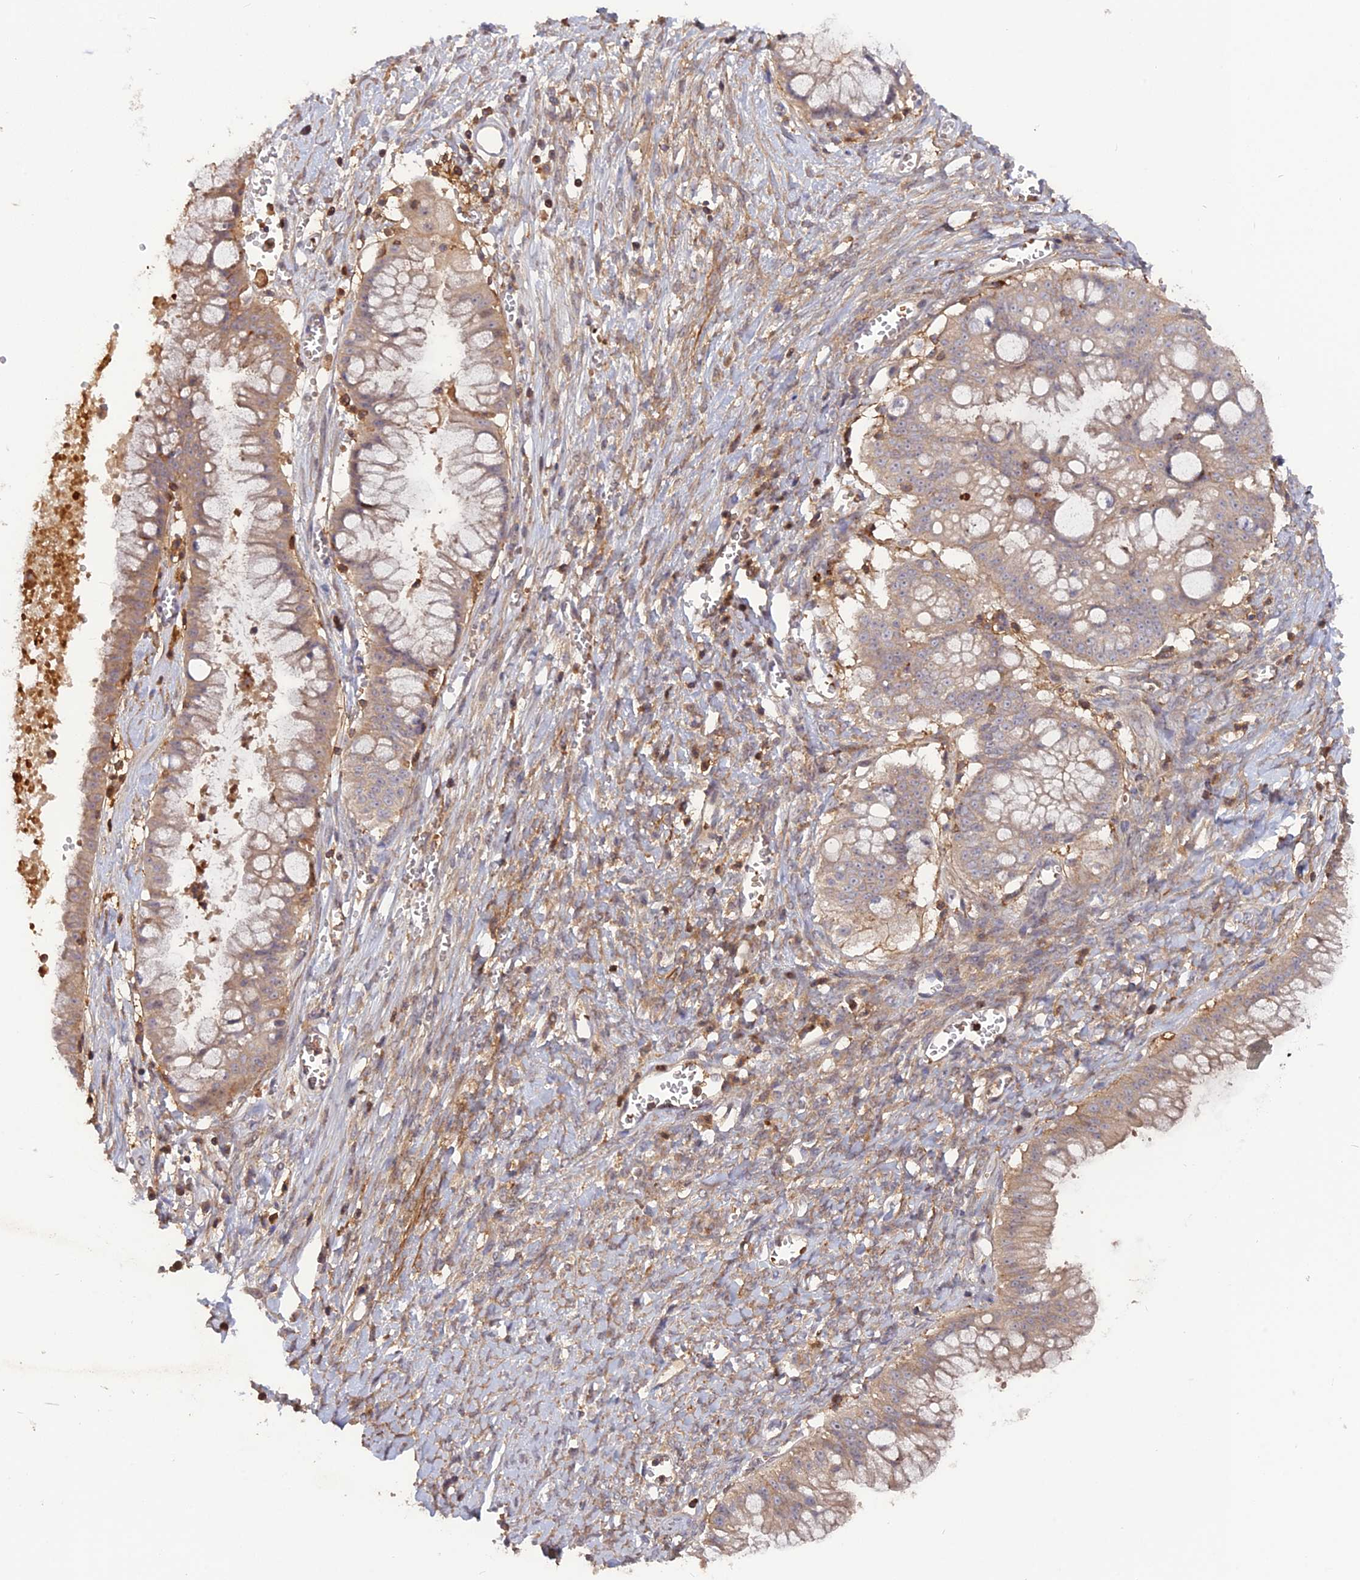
{"staining": {"intensity": "weak", "quantity": "<25%", "location": "cytoplasmic/membranous"}, "tissue": "ovarian cancer", "cell_type": "Tumor cells", "image_type": "cancer", "snomed": [{"axis": "morphology", "description": "Cystadenocarcinoma, mucinous, NOS"}, {"axis": "topography", "description": "Ovary"}], "caption": "IHC micrograph of ovarian cancer (mucinous cystadenocarcinoma) stained for a protein (brown), which exhibits no expression in tumor cells.", "gene": "CPNE7", "patient": {"sex": "female", "age": 70}}